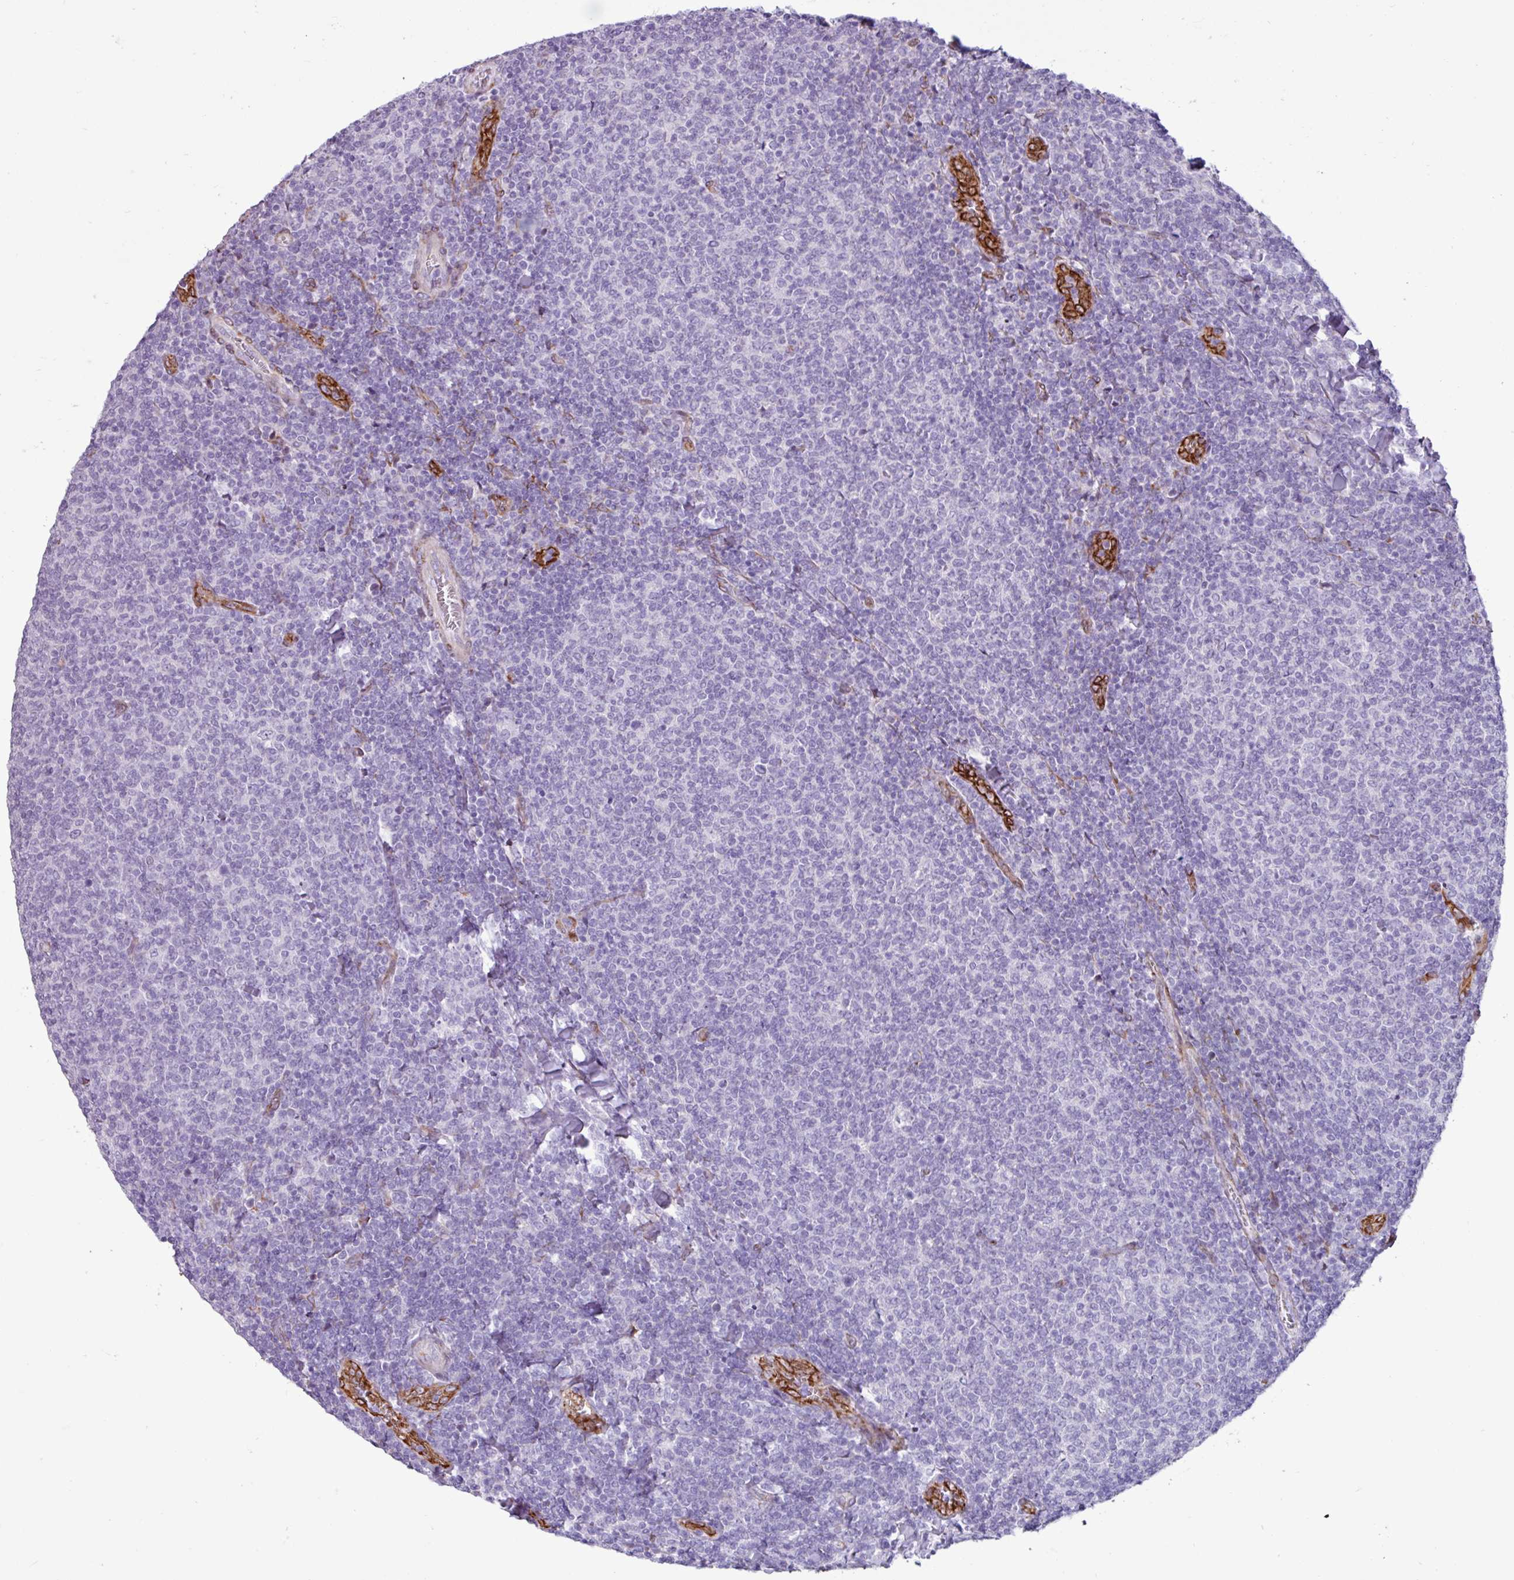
{"staining": {"intensity": "negative", "quantity": "none", "location": "none"}, "tissue": "lymphoma", "cell_type": "Tumor cells", "image_type": "cancer", "snomed": [{"axis": "morphology", "description": "Malignant lymphoma, non-Hodgkin's type, Low grade"}, {"axis": "topography", "description": "Lymph node"}], "caption": "An image of low-grade malignant lymphoma, non-Hodgkin's type stained for a protein shows no brown staining in tumor cells.", "gene": "PPP1R35", "patient": {"sex": "male", "age": 52}}